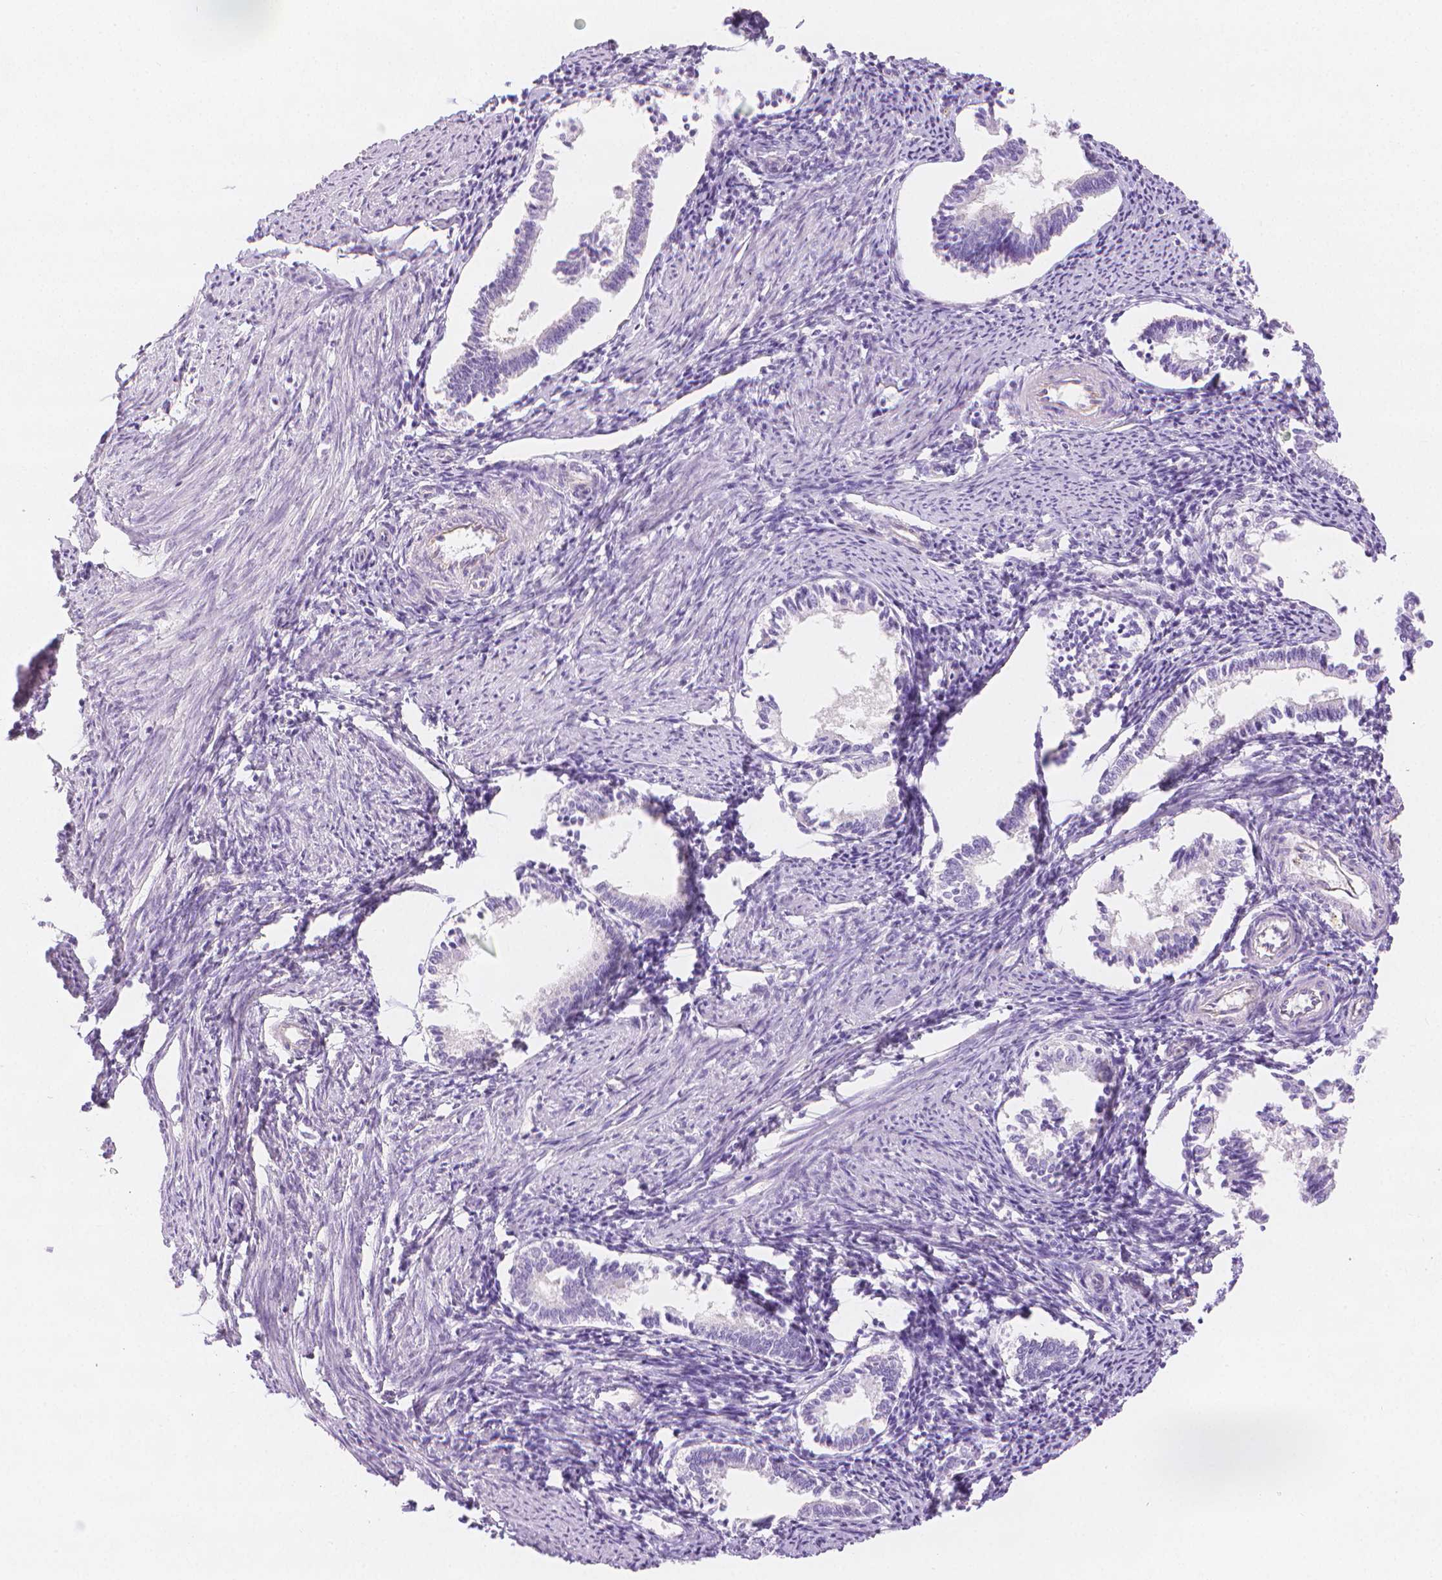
{"staining": {"intensity": "negative", "quantity": "none", "location": "none"}, "tissue": "endometrium", "cell_type": "Cells in endometrial stroma", "image_type": "normal", "snomed": [{"axis": "morphology", "description": "Normal tissue, NOS"}, {"axis": "topography", "description": "Endometrium"}], "caption": "This image is of normal endometrium stained with immunohistochemistry (IHC) to label a protein in brown with the nuclei are counter-stained blue. There is no expression in cells in endometrial stroma.", "gene": "SLC27A5", "patient": {"sex": "female", "age": 41}}